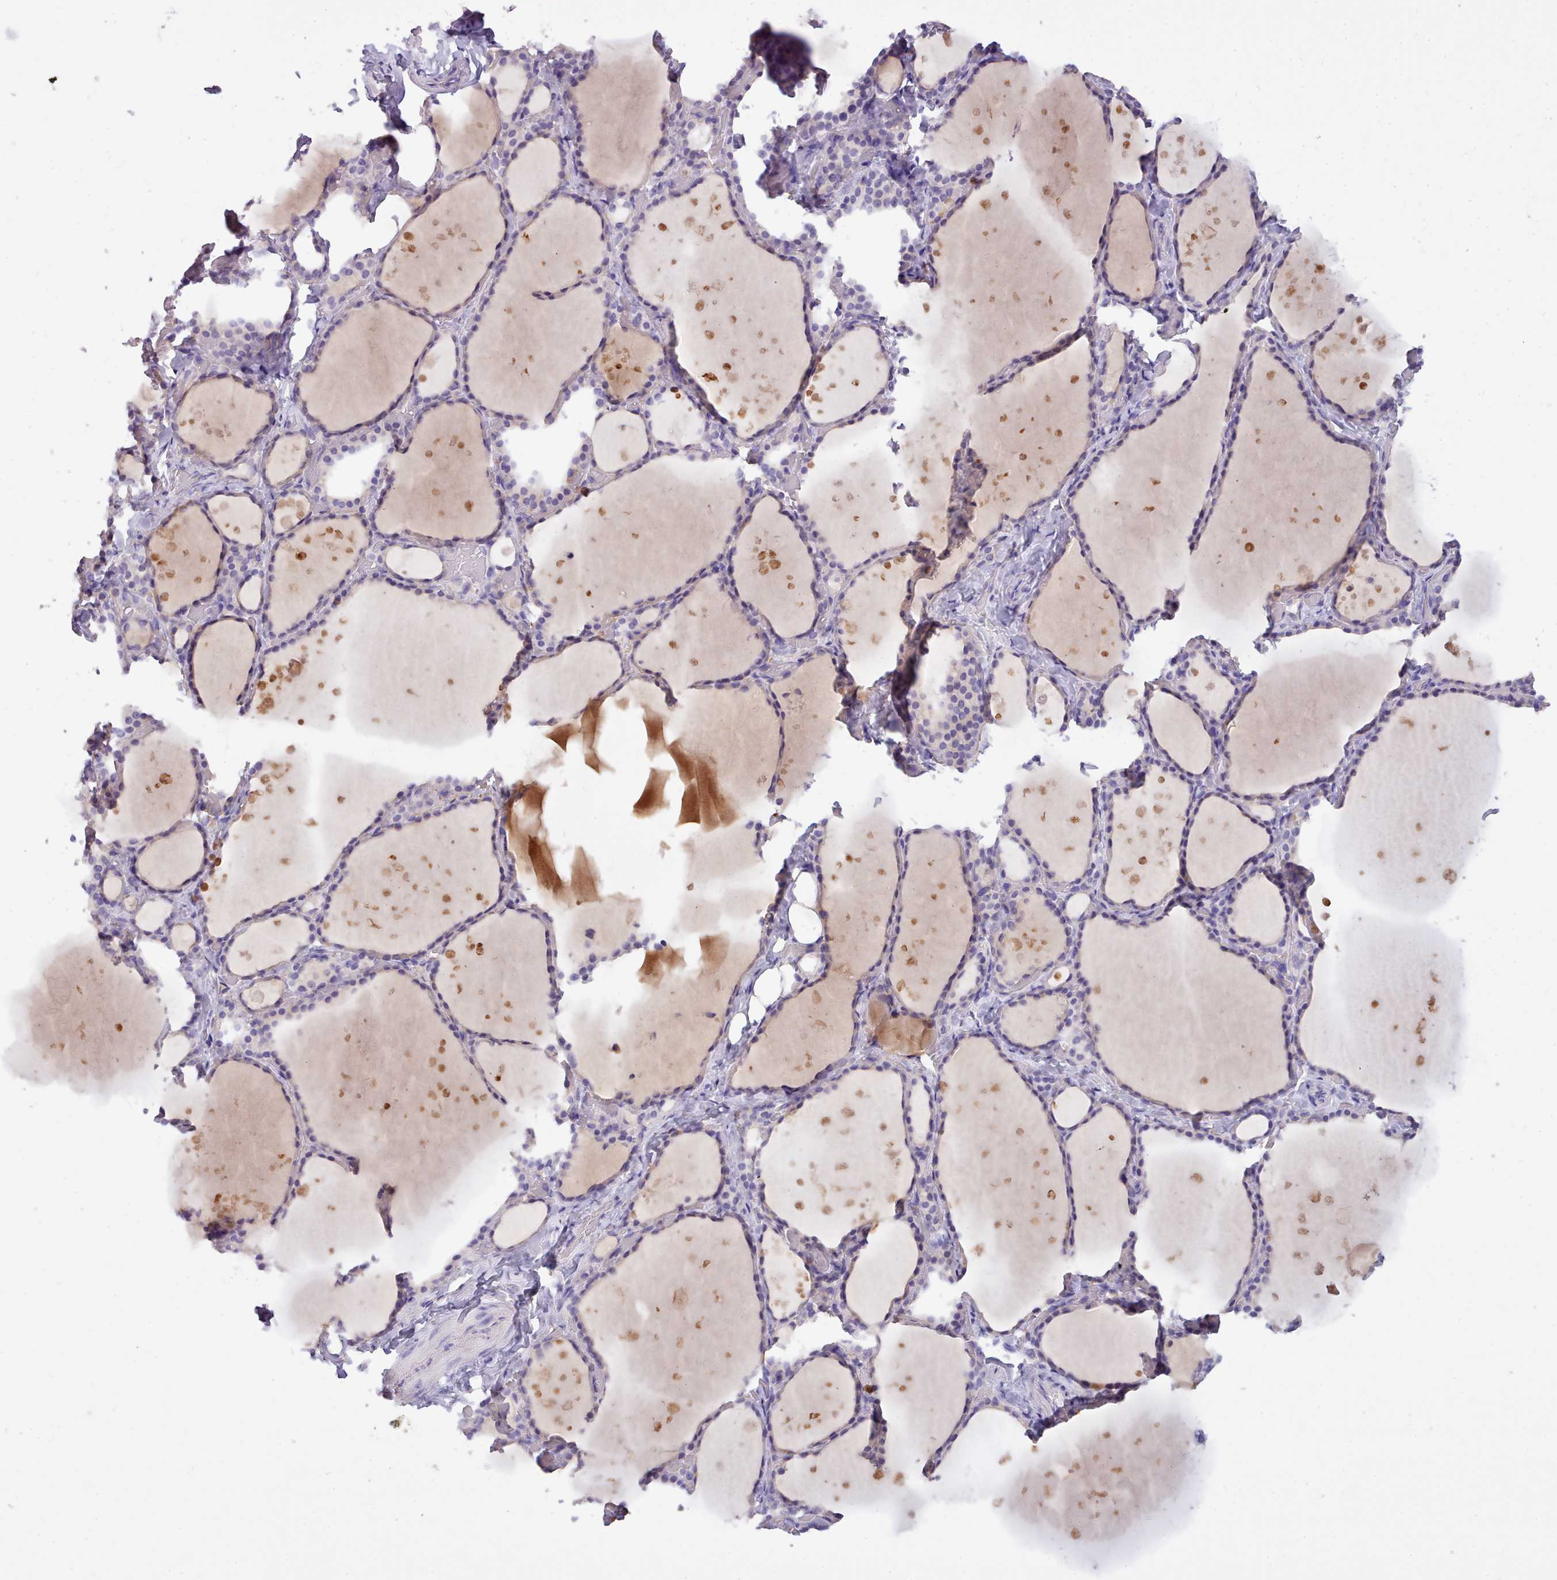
{"staining": {"intensity": "weak", "quantity": "<25%", "location": "cytoplasmic/membranous"}, "tissue": "thyroid gland", "cell_type": "Glandular cells", "image_type": "normal", "snomed": [{"axis": "morphology", "description": "Normal tissue, NOS"}, {"axis": "topography", "description": "Thyroid gland"}], "caption": "A micrograph of thyroid gland stained for a protein displays no brown staining in glandular cells. Nuclei are stained in blue.", "gene": "CYP2A13", "patient": {"sex": "female", "age": 44}}